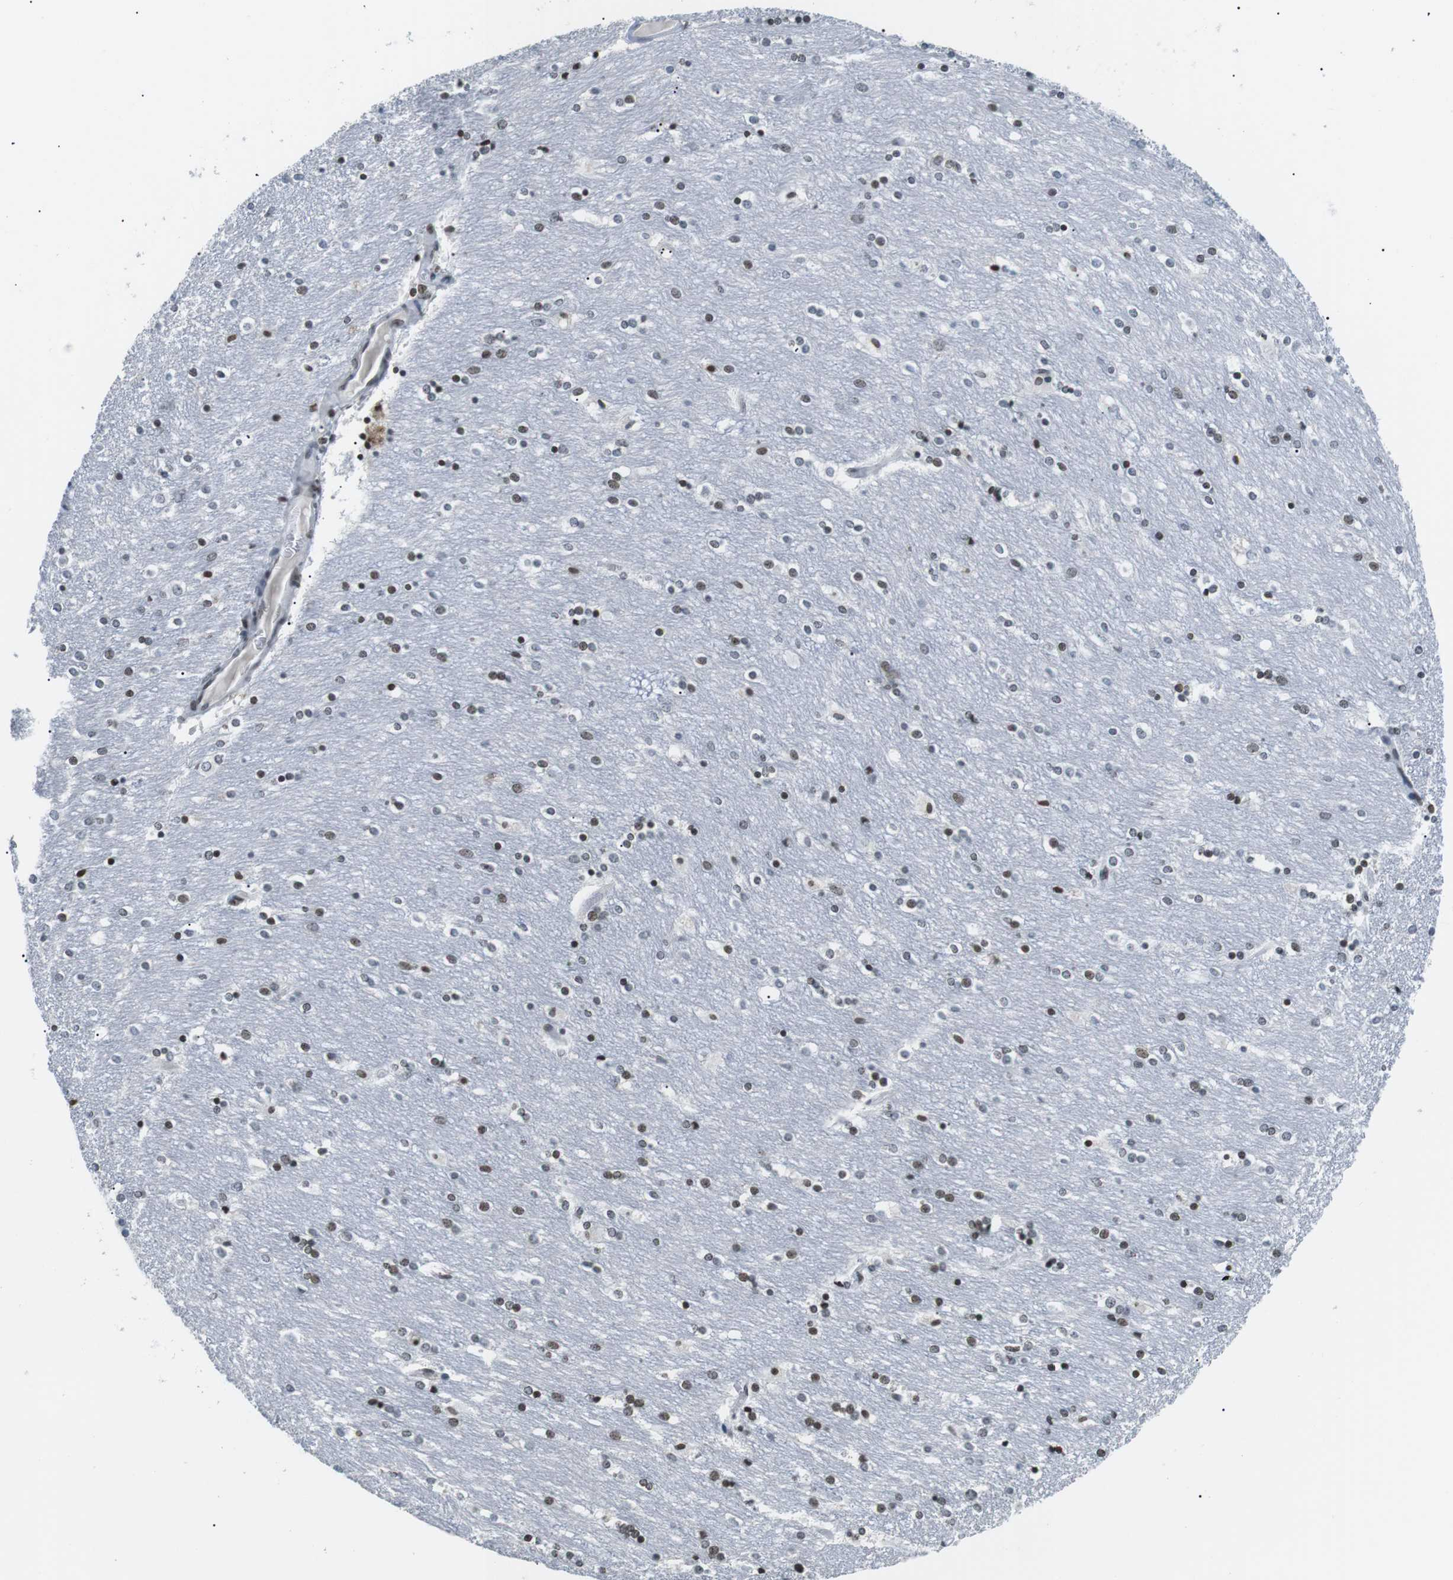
{"staining": {"intensity": "moderate", "quantity": "25%-75%", "location": "nuclear"}, "tissue": "caudate", "cell_type": "Glial cells", "image_type": "normal", "snomed": [{"axis": "morphology", "description": "Normal tissue, NOS"}, {"axis": "topography", "description": "Lateral ventricle wall"}], "caption": "Human caudate stained for a protein (brown) displays moderate nuclear positive positivity in approximately 25%-75% of glial cells.", "gene": "E2F2", "patient": {"sex": "female", "age": 54}}